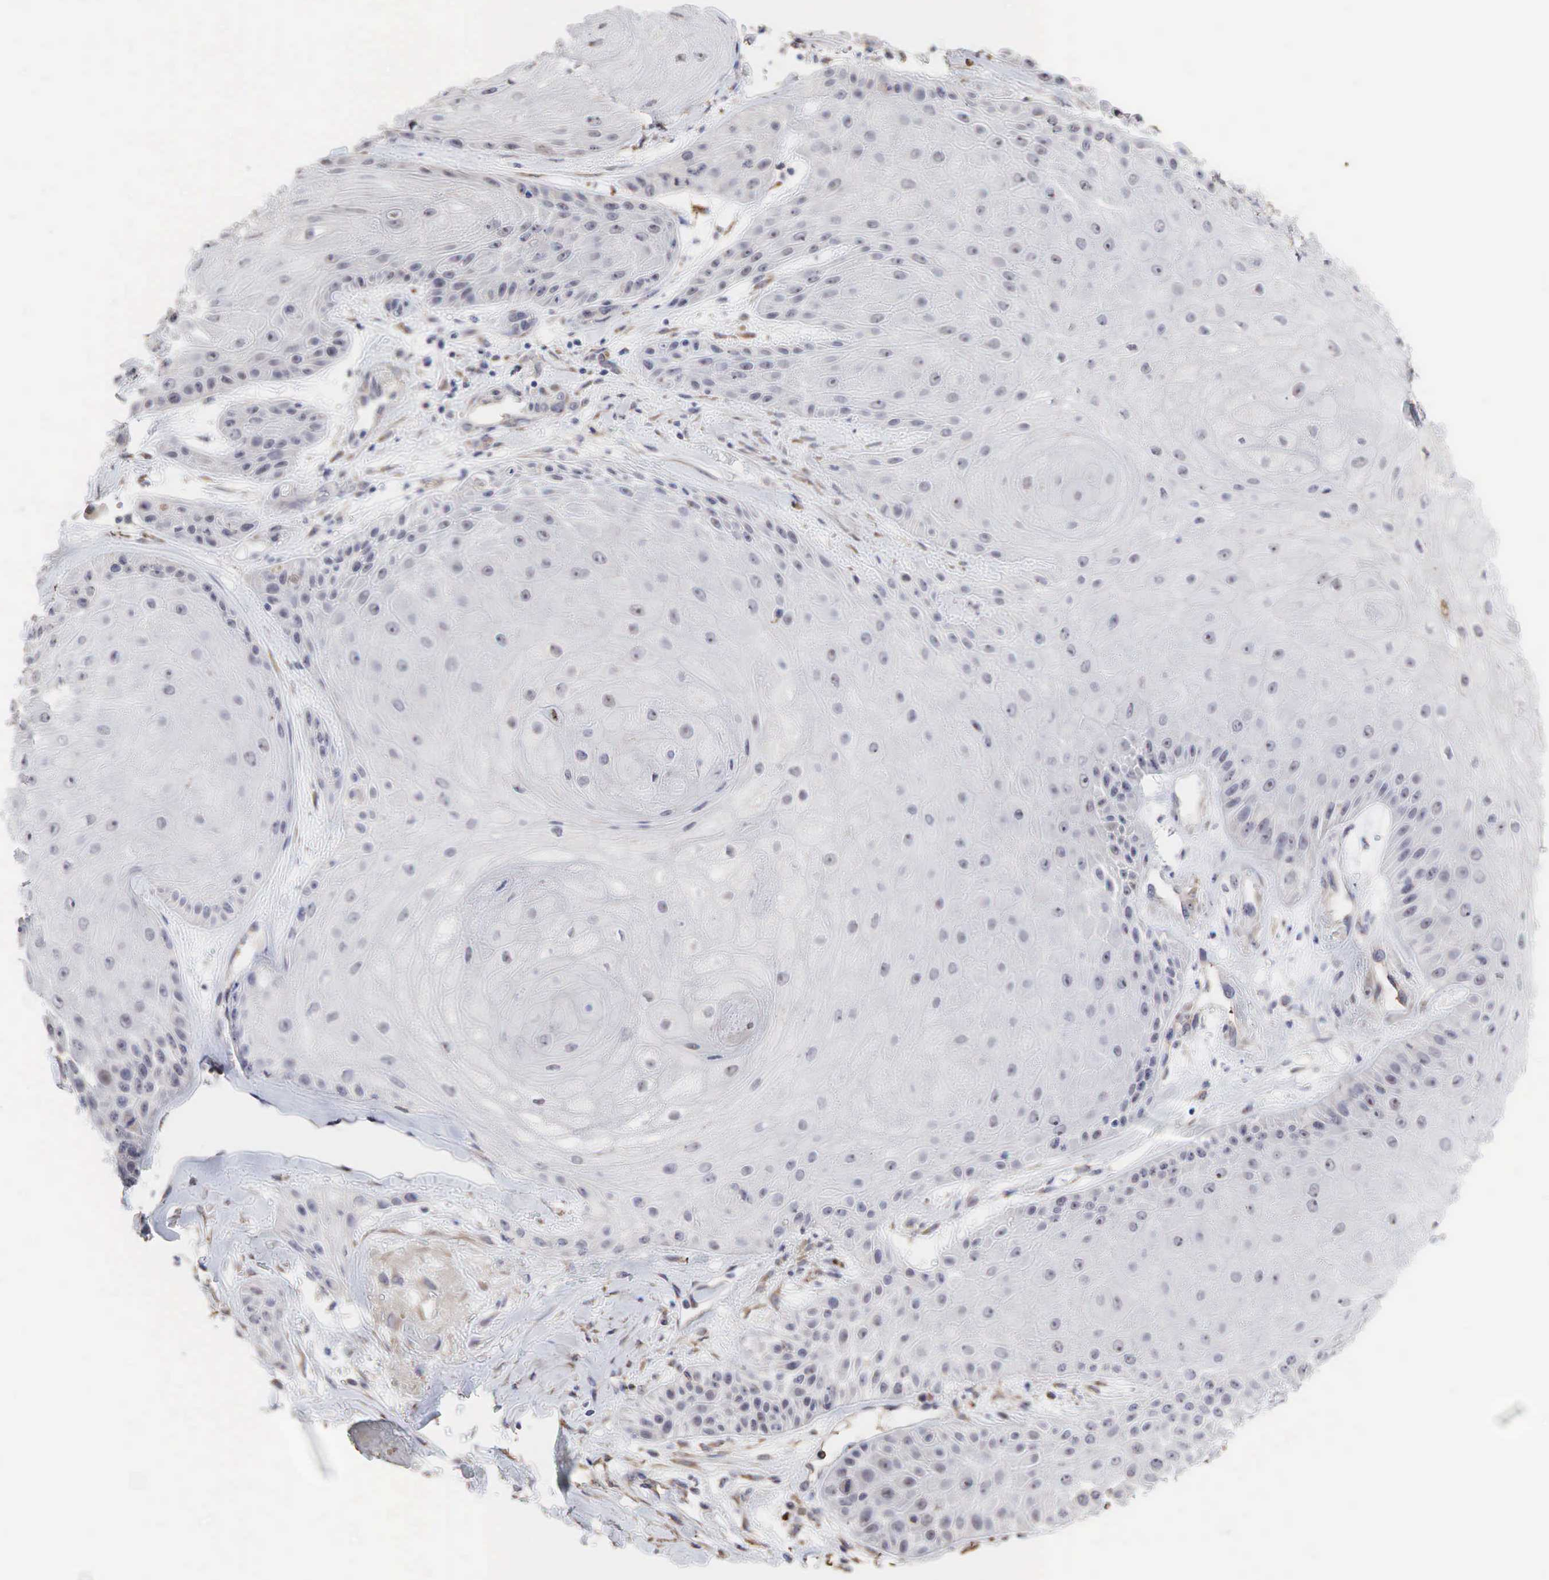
{"staining": {"intensity": "negative", "quantity": "none", "location": "none"}, "tissue": "skin cancer", "cell_type": "Tumor cells", "image_type": "cancer", "snomed": [{"axis": "morphology", "description": "Squamous cell carcinoma, NOS"}, {"axis": "topography", "description": "Skin"}], "caption": "An immunohistochemistry histopathology image of squamous cell carcinoma (skin) is shown. There is no staining in tumor cells of squamous cell carcinoma (skin).", "gene": "DKC1", "patient": {"sex": "male", "age": 57}}